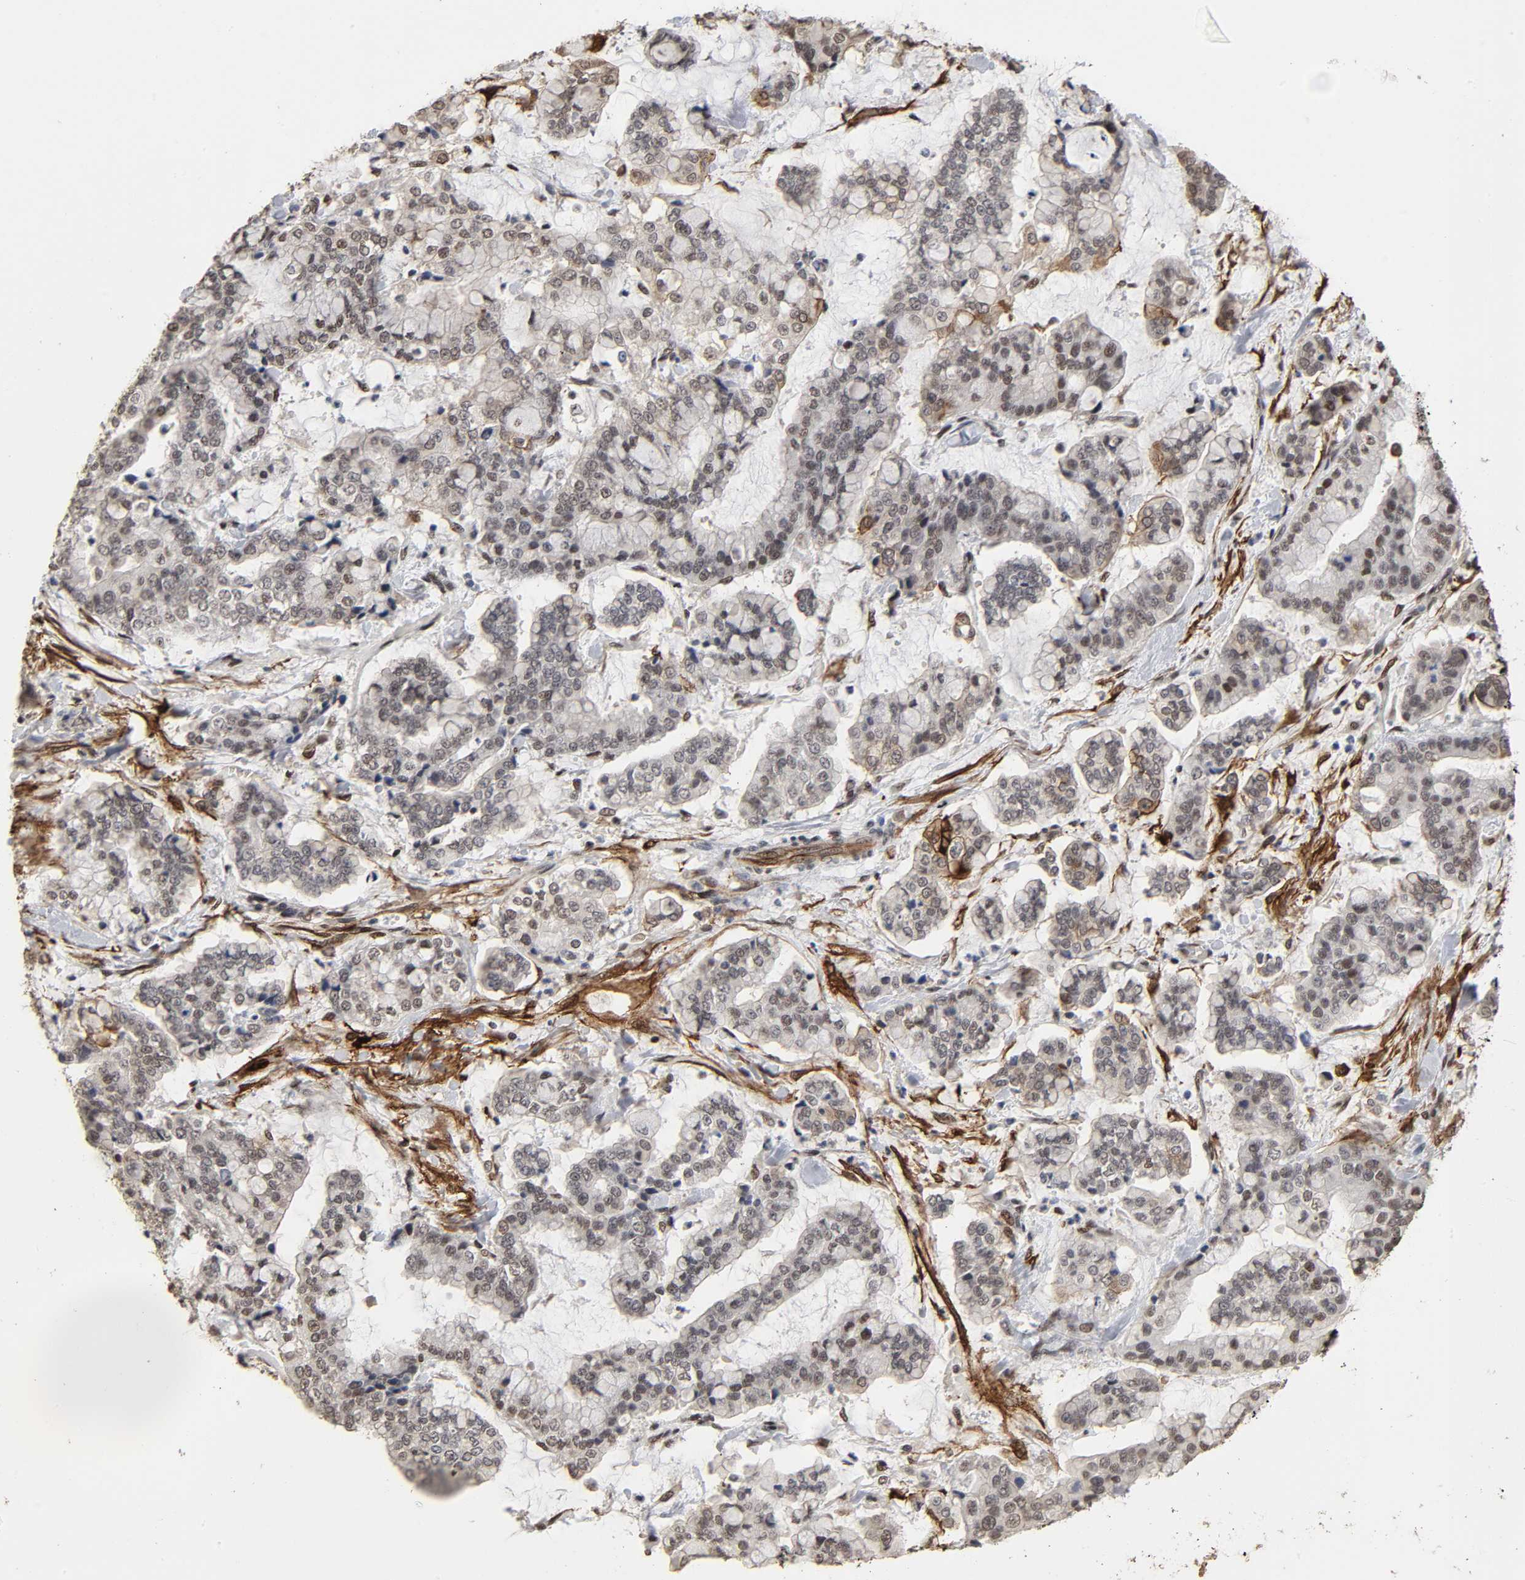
{"staining": {"intensity": "weak", "quantity": "25%-75%", "location": "cytoplasmic/membranous,nuclear"}, "tissue": "stomach cancer", "cell_type": "Tumor cells", "image_type": "cancer", "snomed": [{"axis": "morphology", "description": "Normal tissue, NOS"}, {"axis": "morphology", "description": "Adenocarcinoma, NOS"}, {"axis": "topography", "description": "Stomach, upper"}, {"axis": "topography", "description": "Stomach"}], "caption": "A brown stain highlights weak cytoplasmic/membranous and nuclear positivity of a protein in human stomach cancer tumor cells.", "gene": "AHNAK2", "patient": {"sex": "male", "age": 76}}